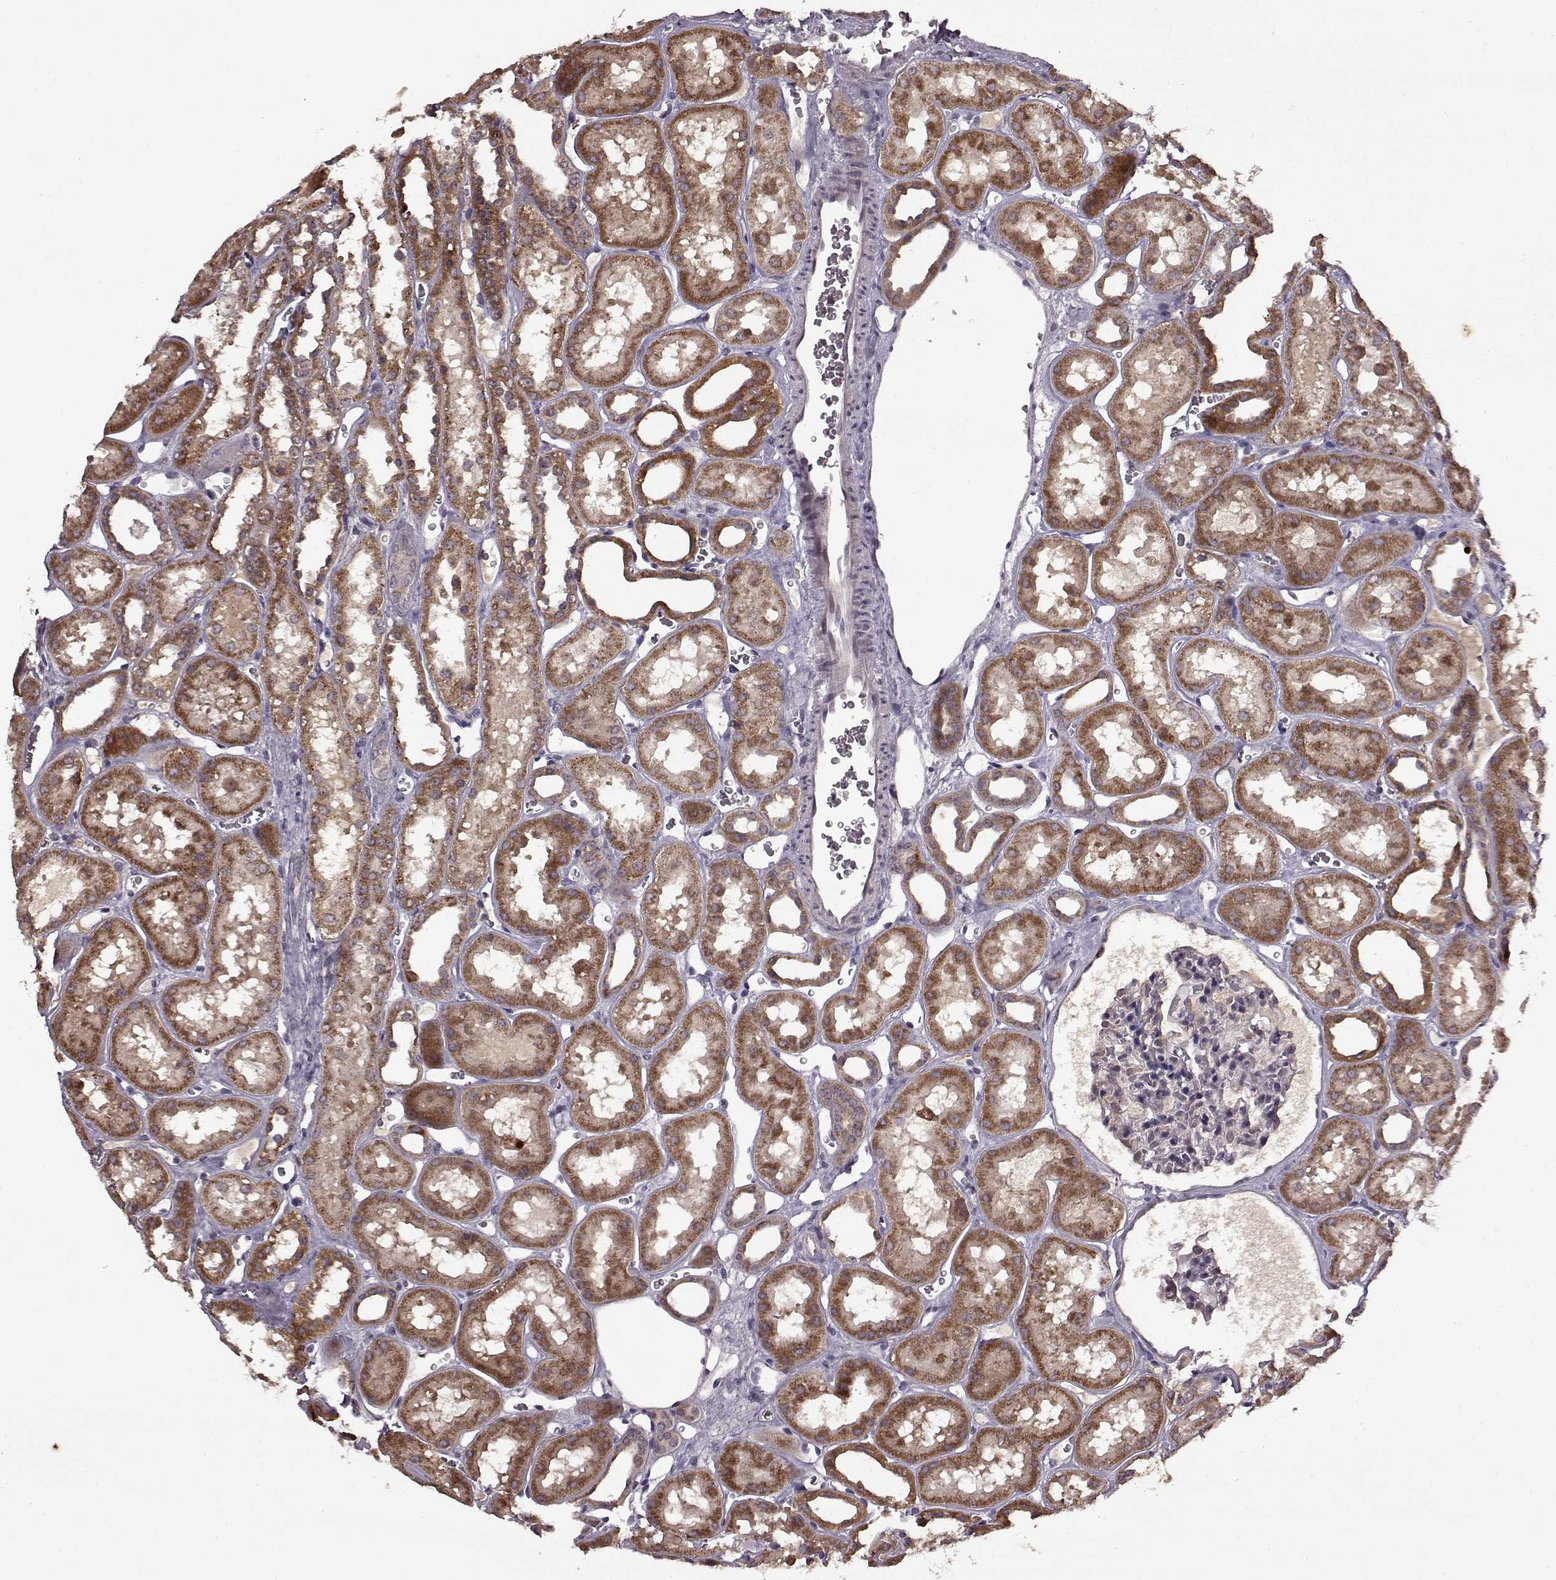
{"staining": {"intensity": "negative", "quantity": "none", "location": "none"}, "tissue": "kidney", "cell_type": "Cells in glomeruli", "image_type": "normal", "snomed": [{"axis": "morphology", "description": "Normal tissue, NOS"}, {"axis": "topography", "description": "Kidney"}], "caption": "High power microscopy histopathology image of an IHC photomicrograph of unremarkable kidney, revealing no significant staining in cells in glomeruli.", "gene": "MAIP1", "patient": {"sex": "female", "age": 41}}